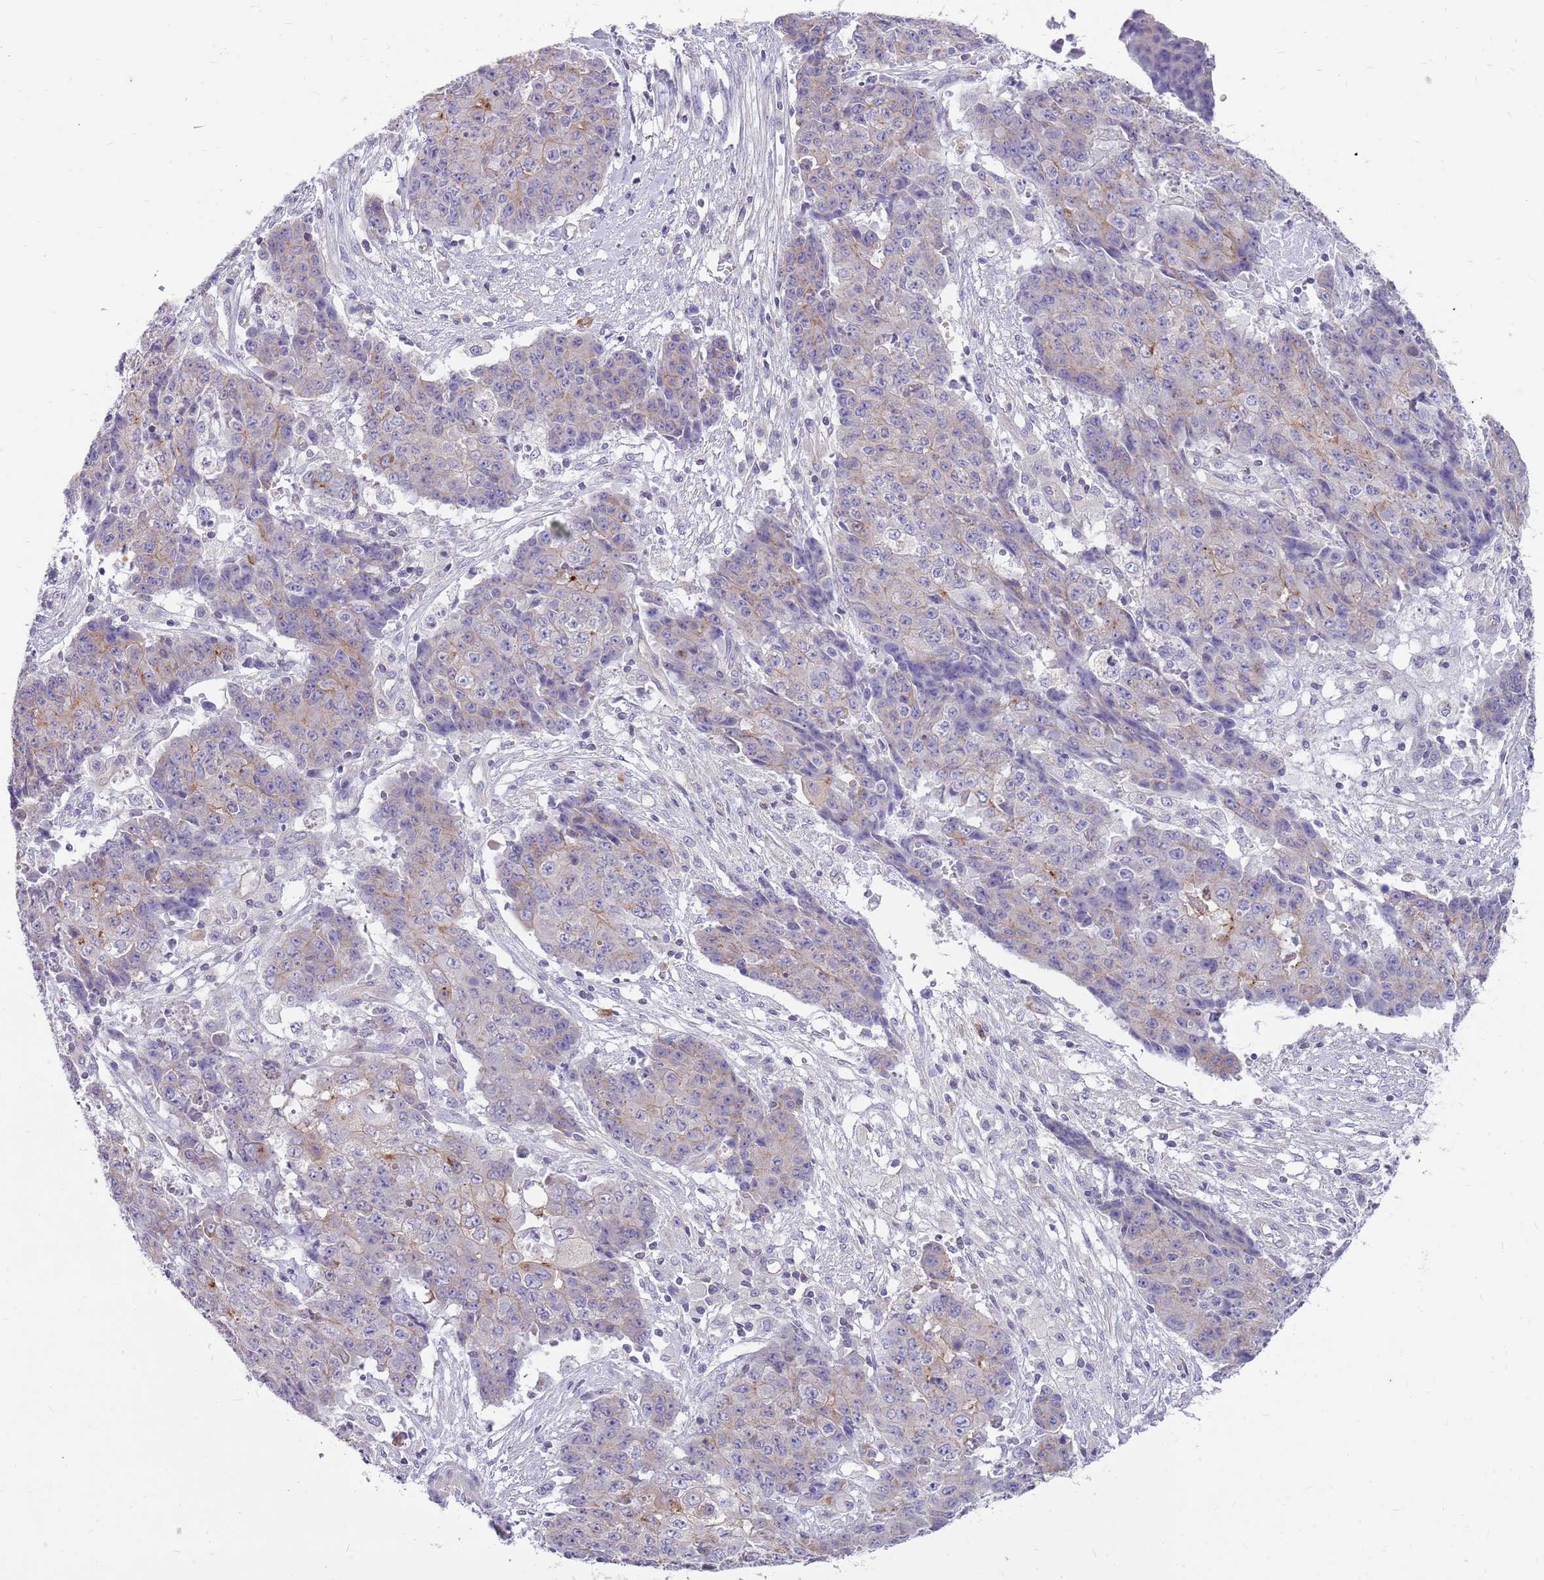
{"staining": {"intensity": "negative", "quantity": "none", "location": "none"}, "tissue": "ovarian cancer", "cell_type": "Tumor cells", "image_type": "cancer", "snomed": [{"axis": "morphology", "description": "Carcinoma, endometroid"}, {"axis": "topography", "description": "Ovary"}], "caption": "Endometroid carcinoma (ovarian) stained for a protein using immunohistochemistry (IHC) demonstrates no staining tumor cells.", "gene": "WDR90", "patient": {"sex": "female", "age": 42}}